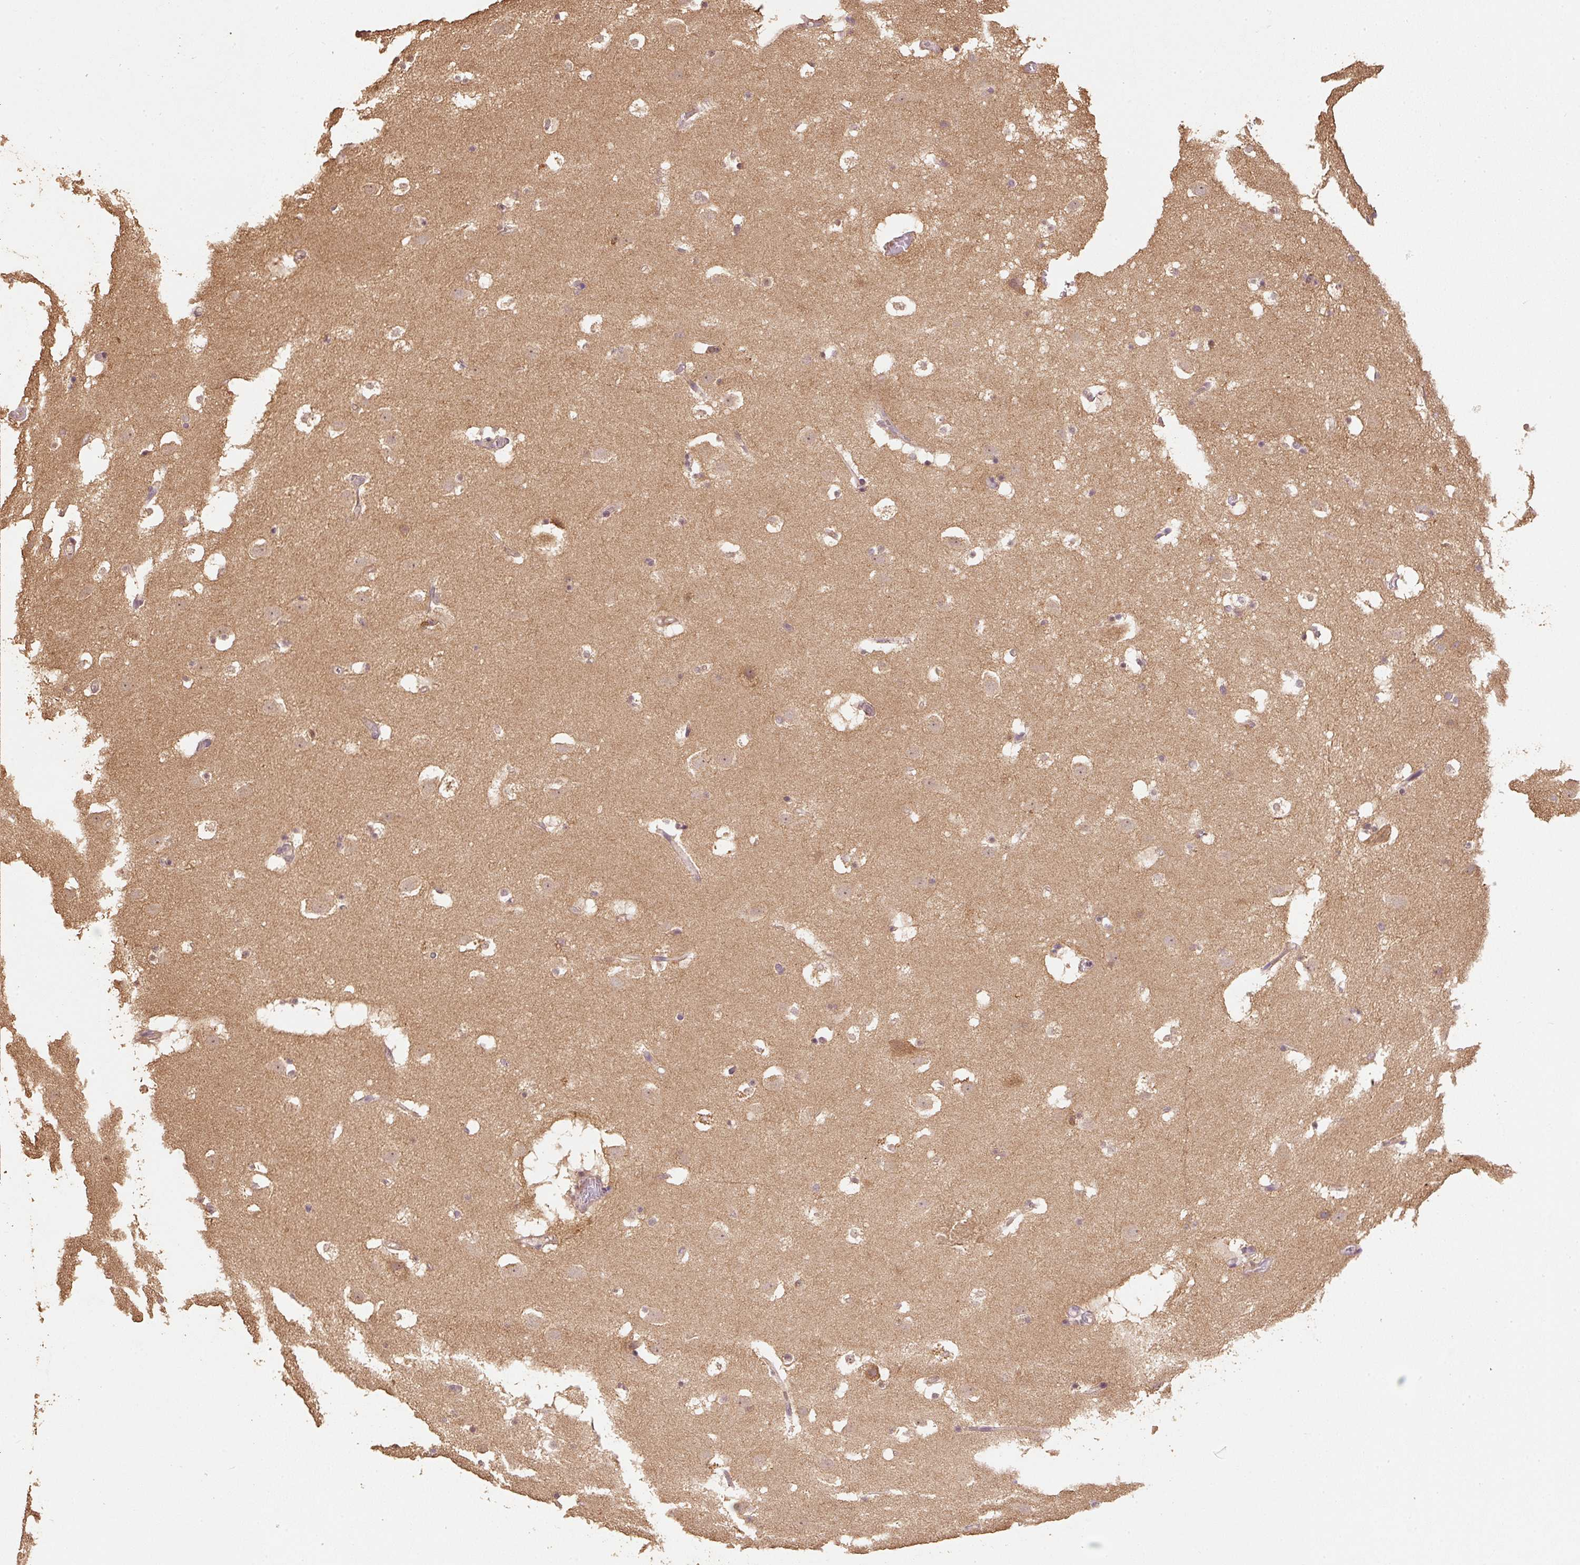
{"staining": {"intensity": "negative", "quantity": "none", "location": "none"}, "tissue": "caudate", "cell_type": "Glial cells", "image_type": "normal", "snomed": [{"axis": "morphology", "description": "Normal tissue, NOS"}, {"axis": "topography", "description": "Lateral ventricle wall"}], "caption": "Normal caudate was stained to show a protein in brown. There is no significant expression in glial cells.", "gene": "HERC2", "patient": {"sex": "male", "age": 37}}